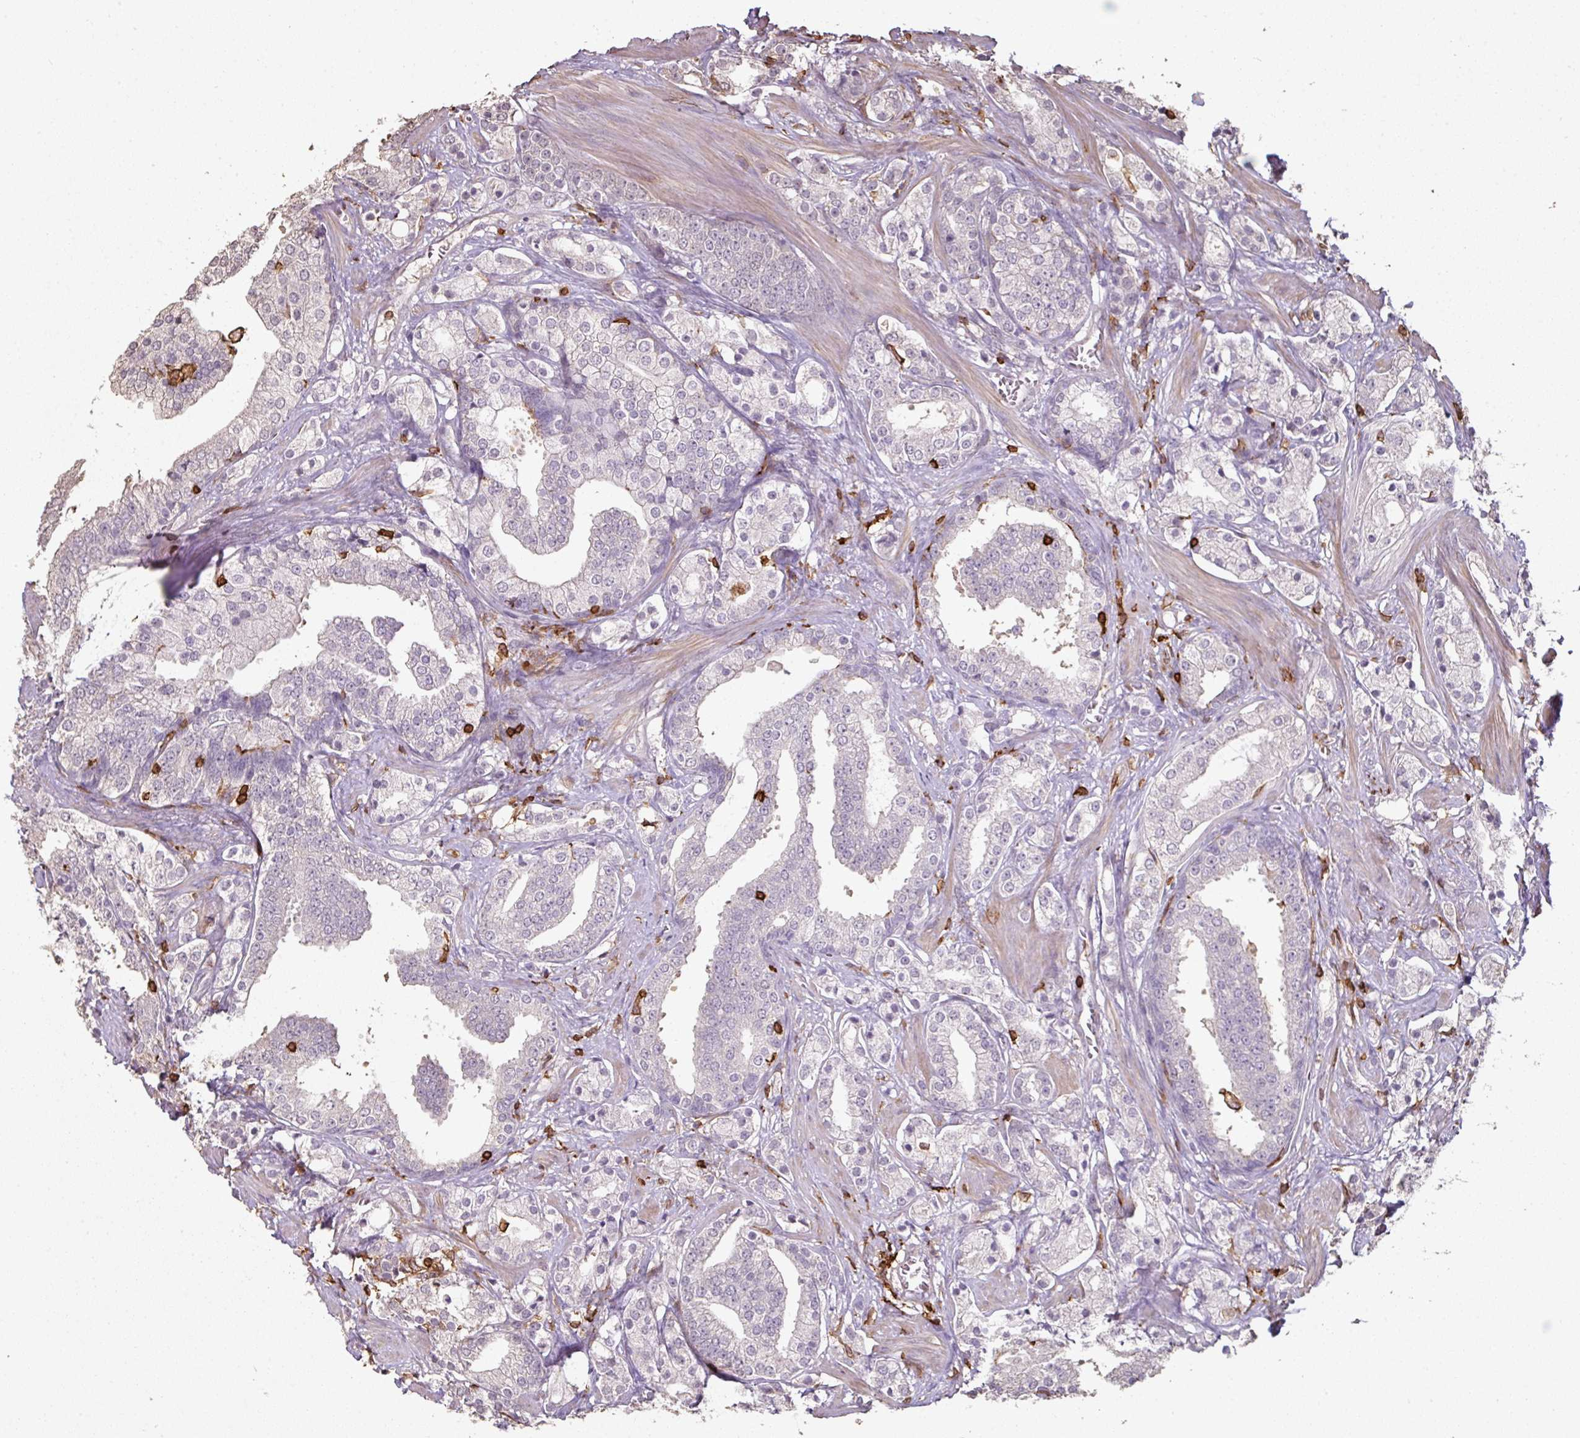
{"staining": {"intensity": "negative", "quantity": "none", "location": "none"}, "tissue": "prostate cancer", "cell_type": "Tumor cells", "image_type": "cancer", "snomed": [{"axis": "morphology", "description": "Adenocarcinoma, High grade"}, {"axis": "topography", "description": "Prostate"}], "caption": "The photomicrograph shows no staining of tumor cells in prostate high-grade adenocarcinoma.", "gene": "OLFML2B", "patient": {"sex": "male", "age": 50}}